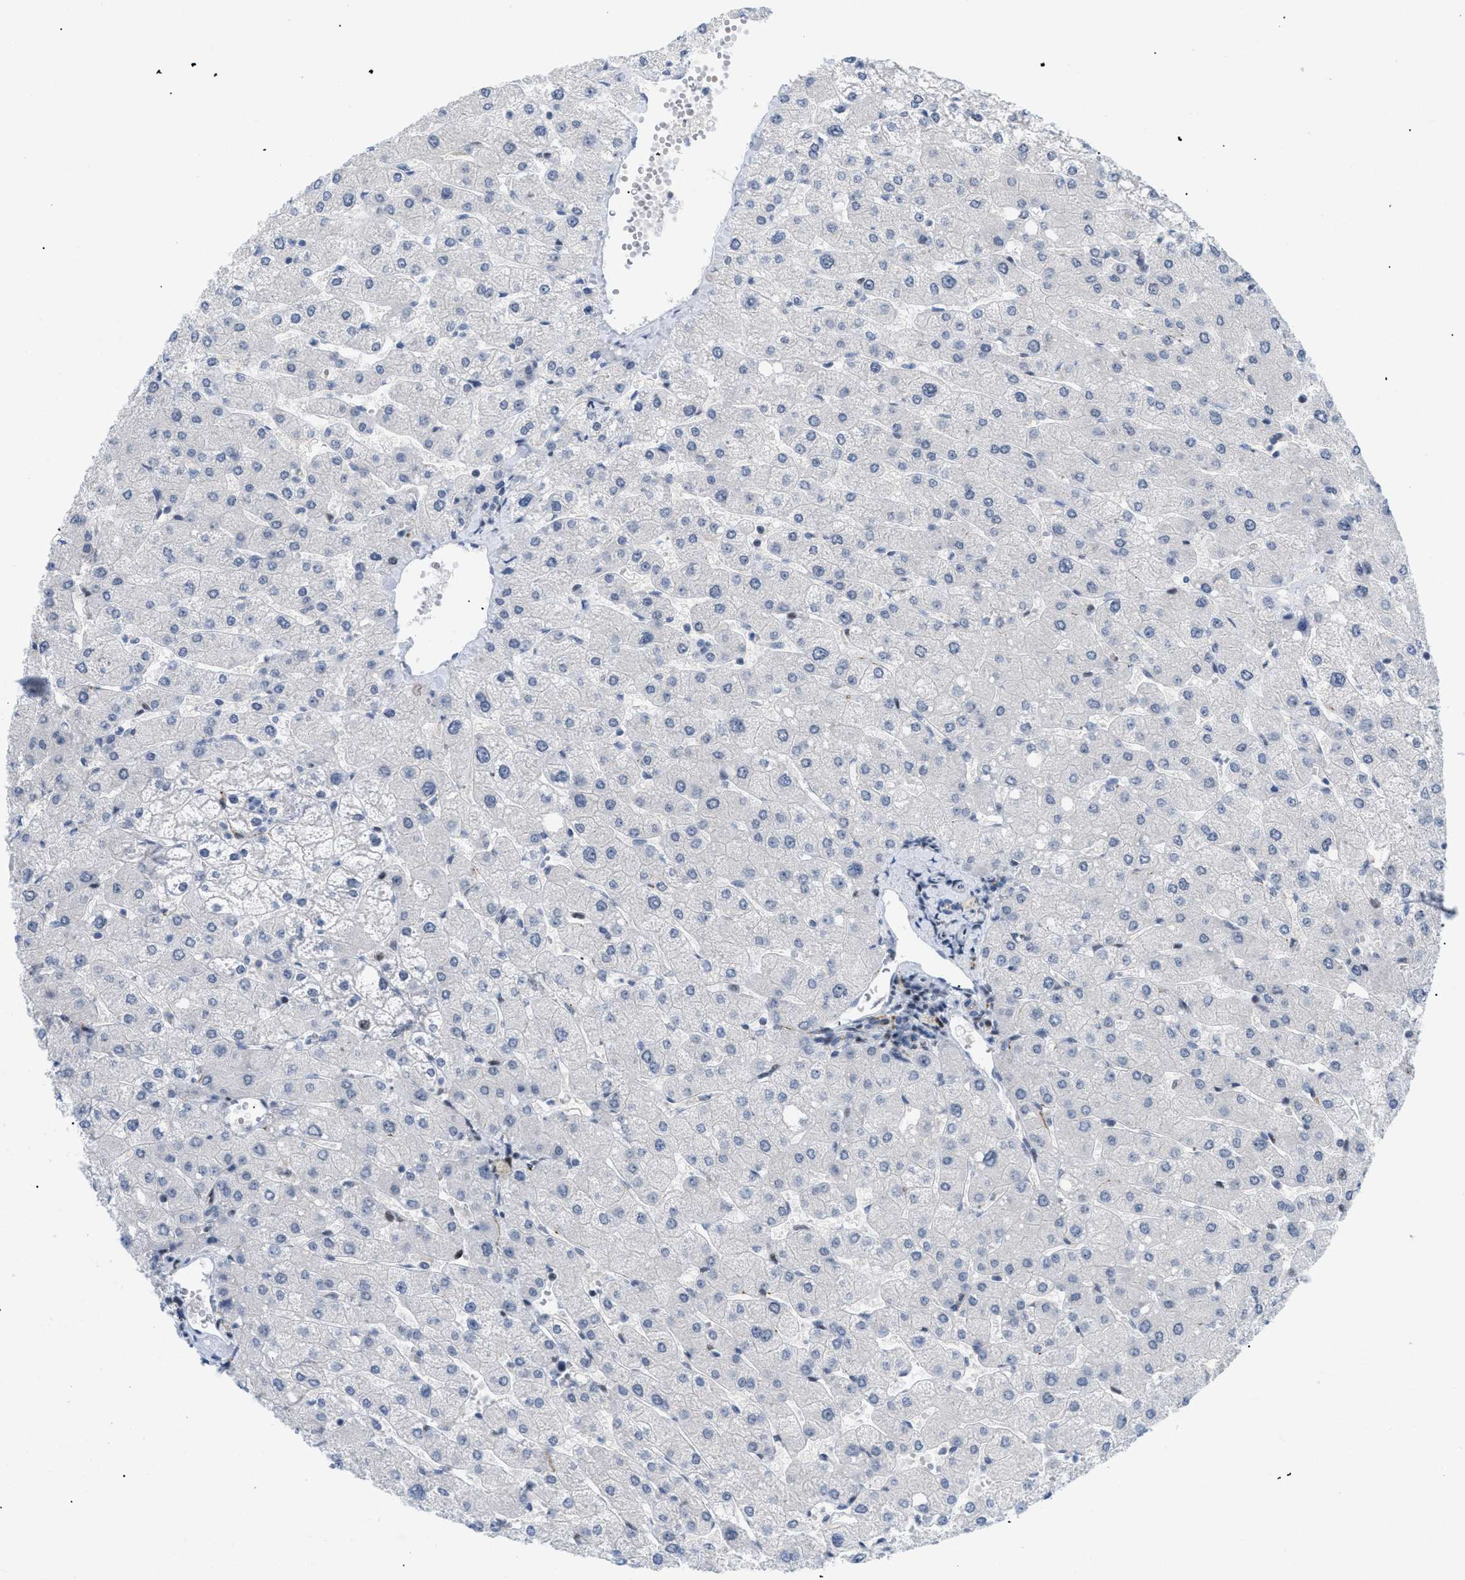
{"staining": {"intensity": "negative", "quantity": "none", "location": "none"}, "tissue": "liver", "cell_type": "Cholangiocytes", "image_type": "normal", "snomed": [{"axis": "morphology", "description": "Normal tissue, NOS"}, {"axis": "topography", "description": "Liver"}], "caption": "Immunohistochemistry image of normal liver: liver stained with DAB (3,3'-diaminobenzidine) shows no significant protein staining in cholangiocytes.", "gene": "MED1", "patient": {"sex": "male", "age": 55}}